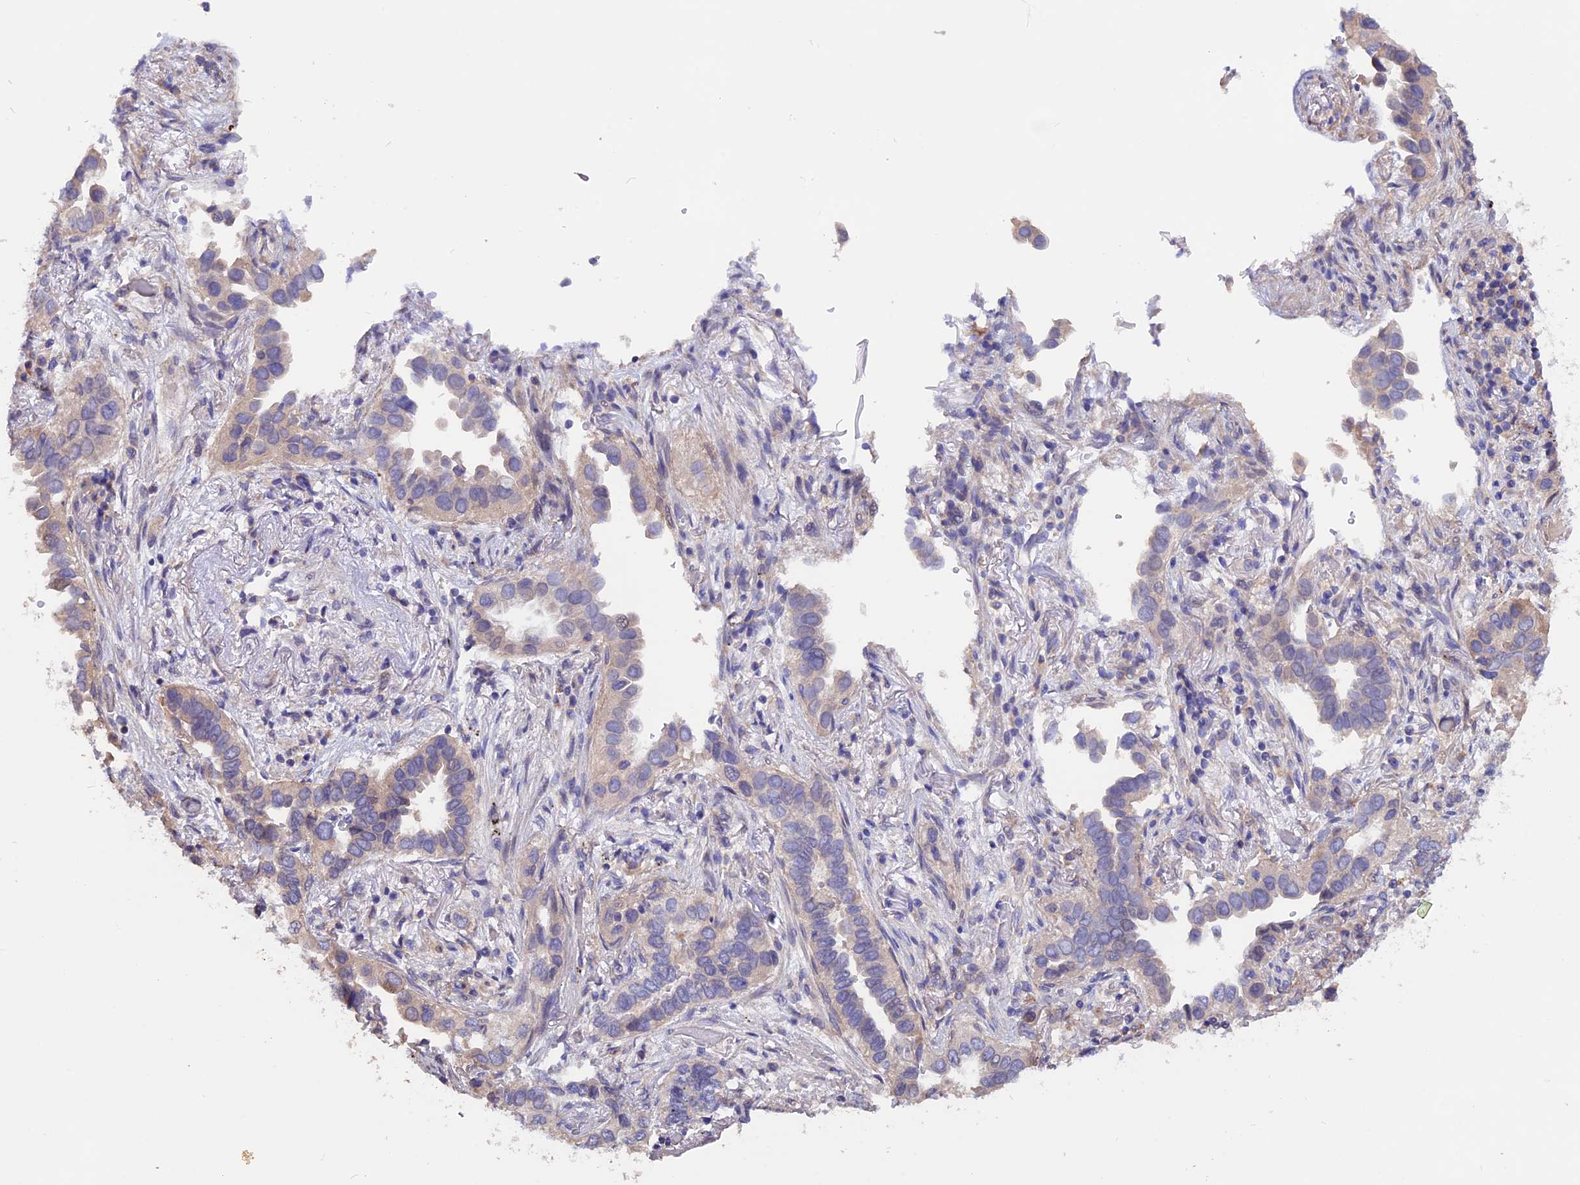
{"staining": {"intensity": "weak", "quantity": "25%-75%", "location": "cytoplasmic/membranous"}, "tissue": "lung cancer", "cell_type": "Tumor cells", "image_type": "cancer", "snomed": [{"axis": "morphology", "description": "Adenocarcinoma, NOS"}, {"axis": "topography", "description": "Lung"}], "caption": "Lung adenocarcinoma stained with a protein marker reveals weak staining in tumor cells.", "gene": "HYCC1", "patient": {"sex": "female", "age": 76}}